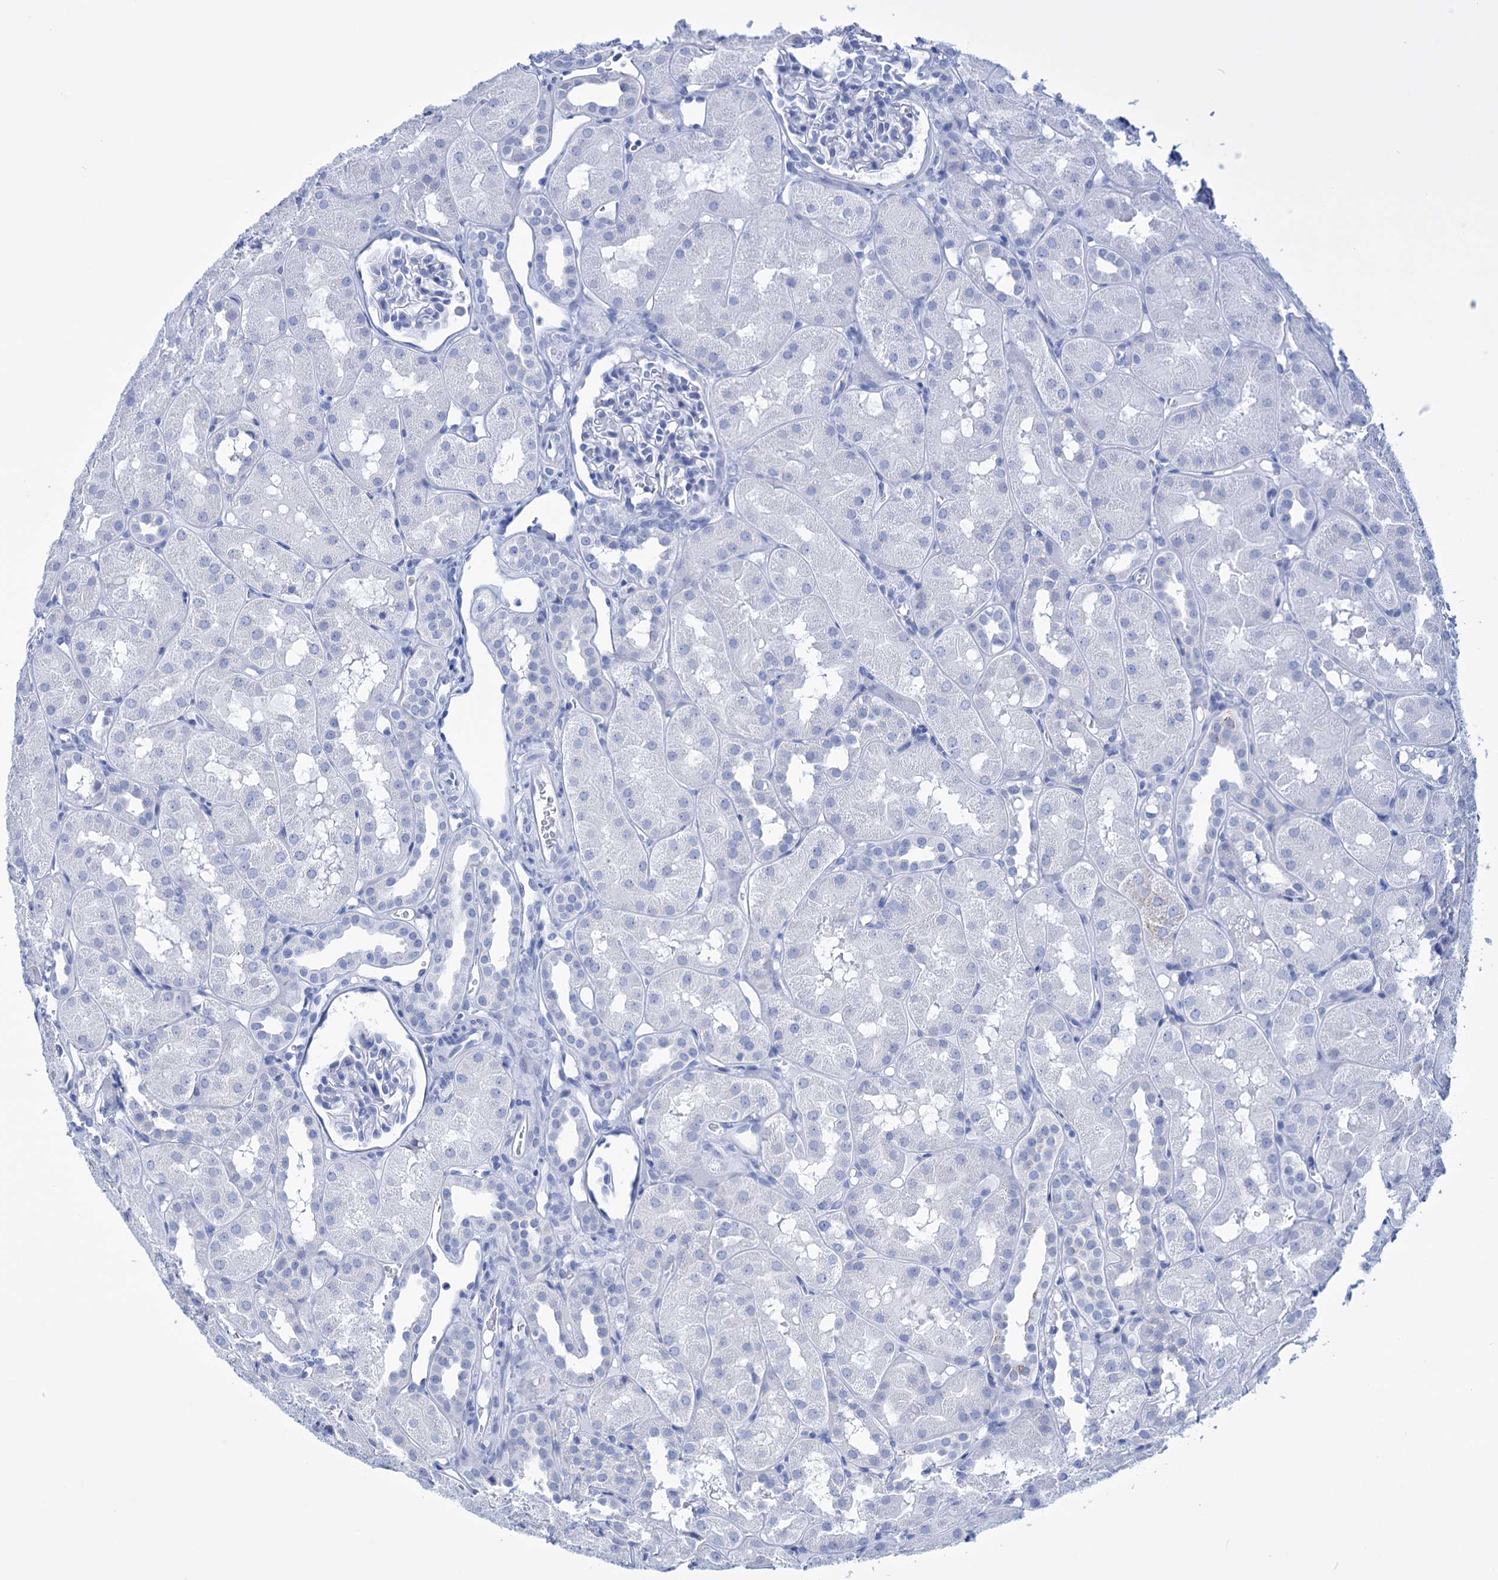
{"staining": {"intensity": "negative", "quantity": "none", "location": "none"}, "tissue": "kidney", "cell_type": "Cells in glomeruli", "image_type": "normal", "snomed": [{"axis": "morphology", "description": "Normal tissue, NOS"}, {"axis": "topography", "description": "Kidney"}, {"axis": "topography", "description": "Urinary bladder"}], "caption": "Immunohistochemistry micrograph of normal kidney: kidney stained with DAB displays no significant protein expression in cells in glomeruli.", "gene": "FBXW12", "patient": {"sex": "male", "age": 16}}